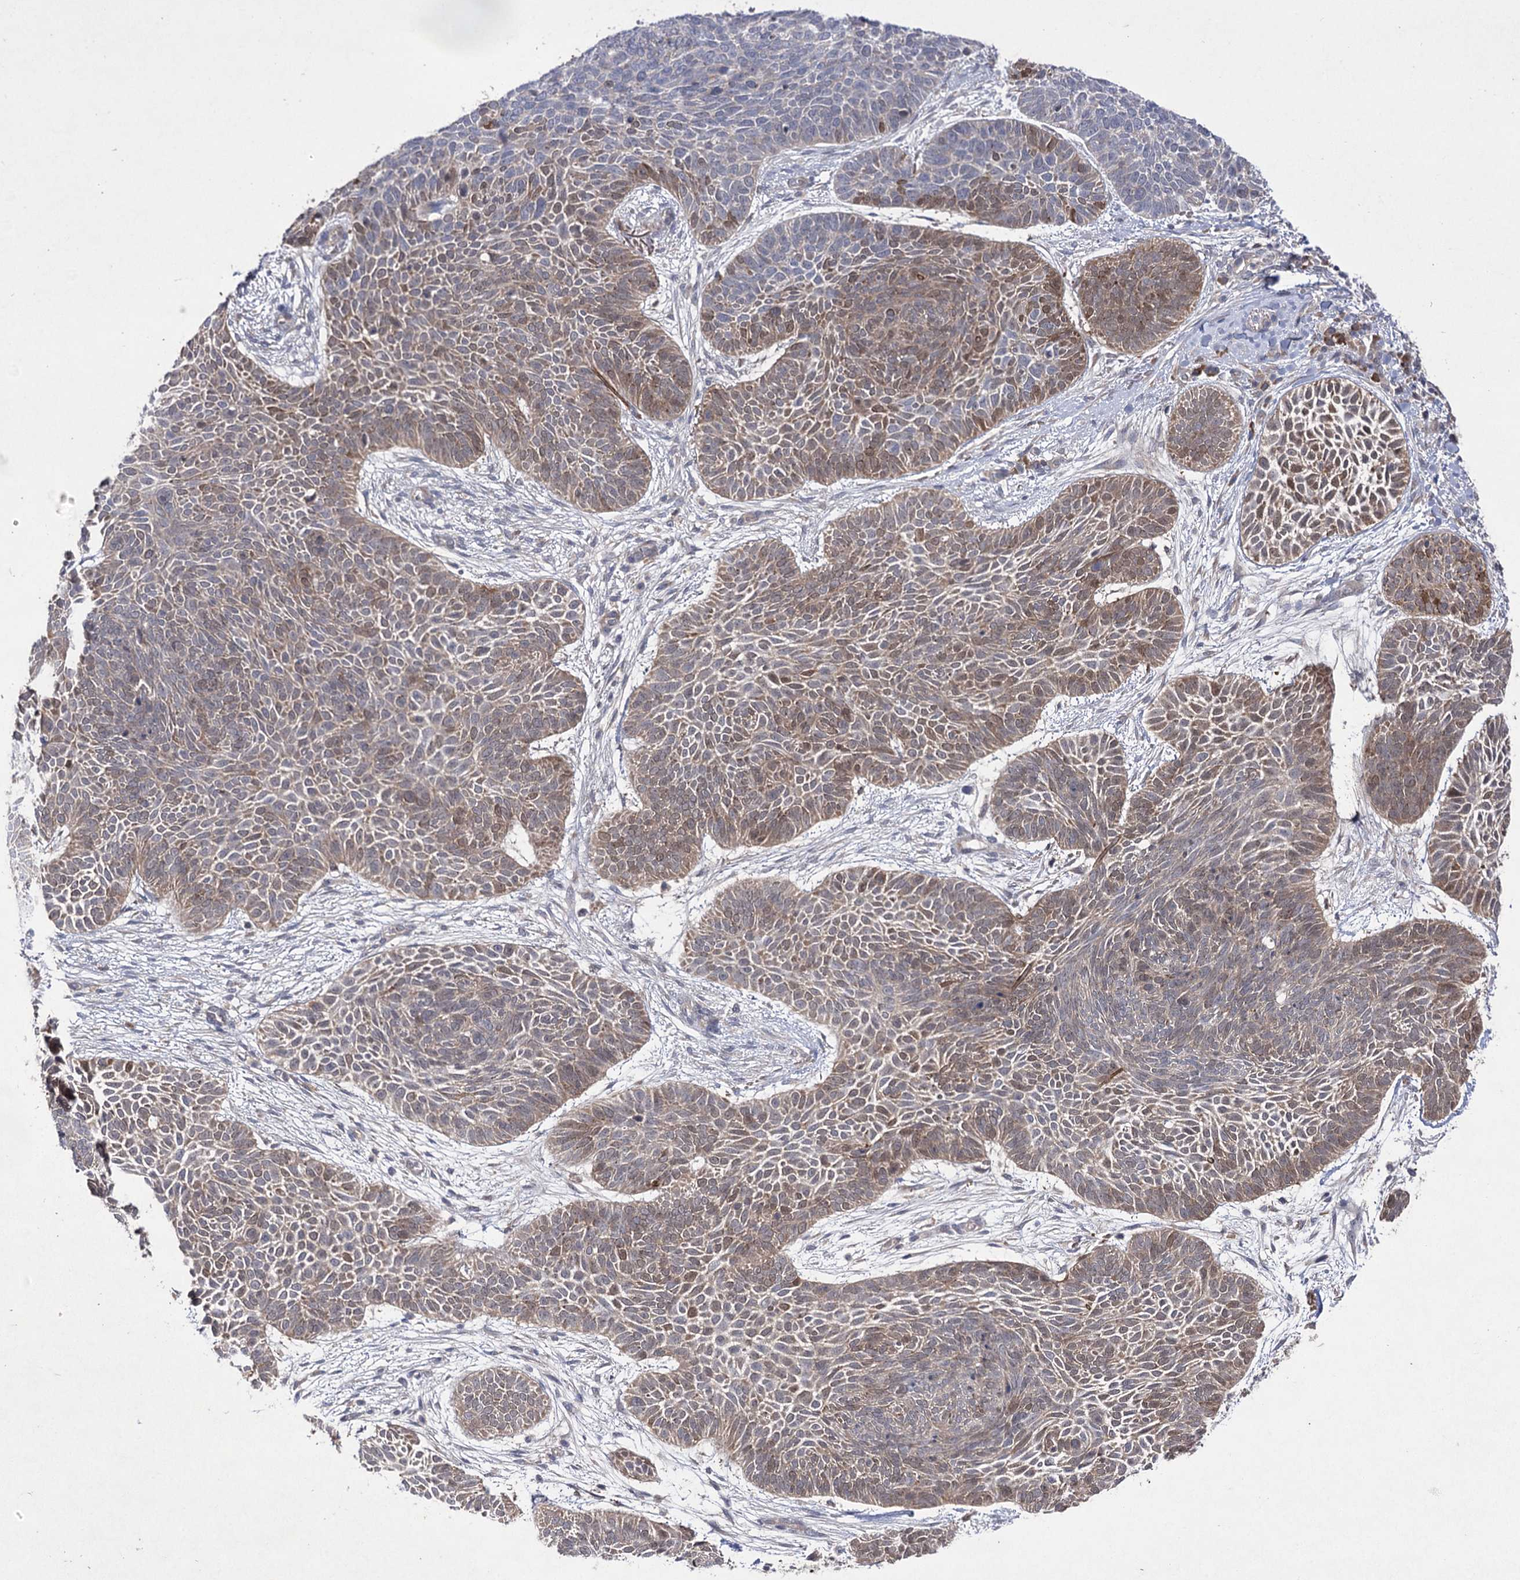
{"staining": {"intensity": "moderate", "quantity": "25%-75%", "location": "cytoplasmic/membranous"}, "tissue": "skin cancer", "cell_type": "Tumor cells", "image_type": "cancer", "snomed": [{"axis": "morphology", "description": "Basal cell carcinoma"}, {"axis": "topography", "description": "Skin"}], "caption": "High-magnification brightfield microscopy of skin basal cell carcinoma stained with DAB (3,3'-diaminobenzidine) (brown) and counterstained with hematoxylin (blue). tumor cells exhibit moderate cytoplasmic/membranous positivity is present in about25%-75% of cells. (Brightfield microscopy of DAB IHC at high magnification).", "gene": "BCR", "patient": {"sex": "male", "age": 85}}